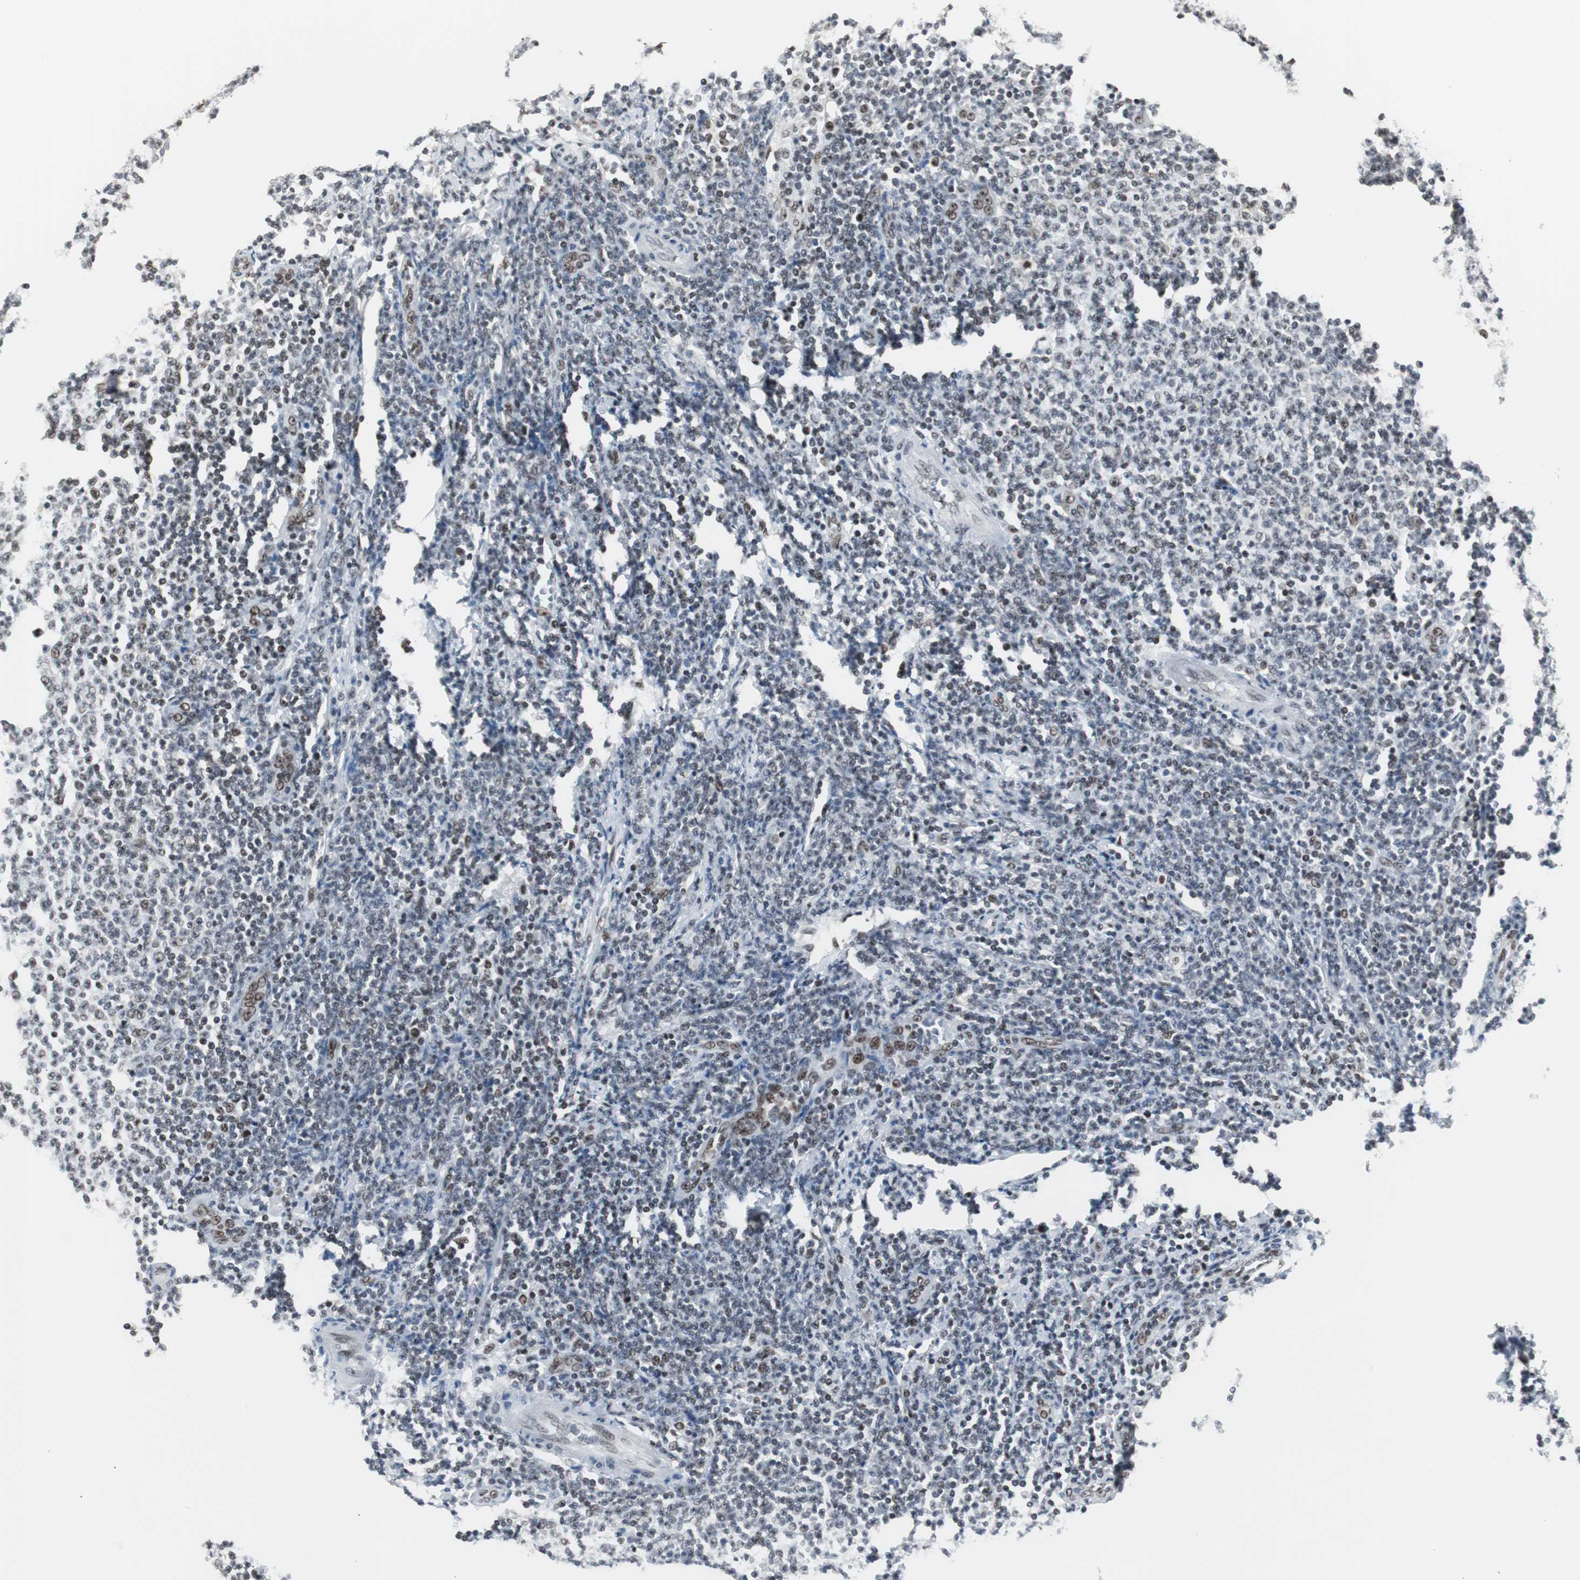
{"staining": {"intensity": "weak", "quantity": ">75%", "location": "nuclear"}, "tissue": "lymphoma", "cell_type": "Tumor cells", "image_type": "cancer", "snomed": [{"axis": "morphology", "description": "Malignant lymphoma, non-Hodgkin's type, Low grade"}, {"axis": "topography", "description": "Lymph node"}], "caption": "Tumor cells demonstrate weak nuclear positivity in approximately >75% of cells in lymphoma.", "gene": "XRCC1", "patient": {"sex": "male", "age": 66}}